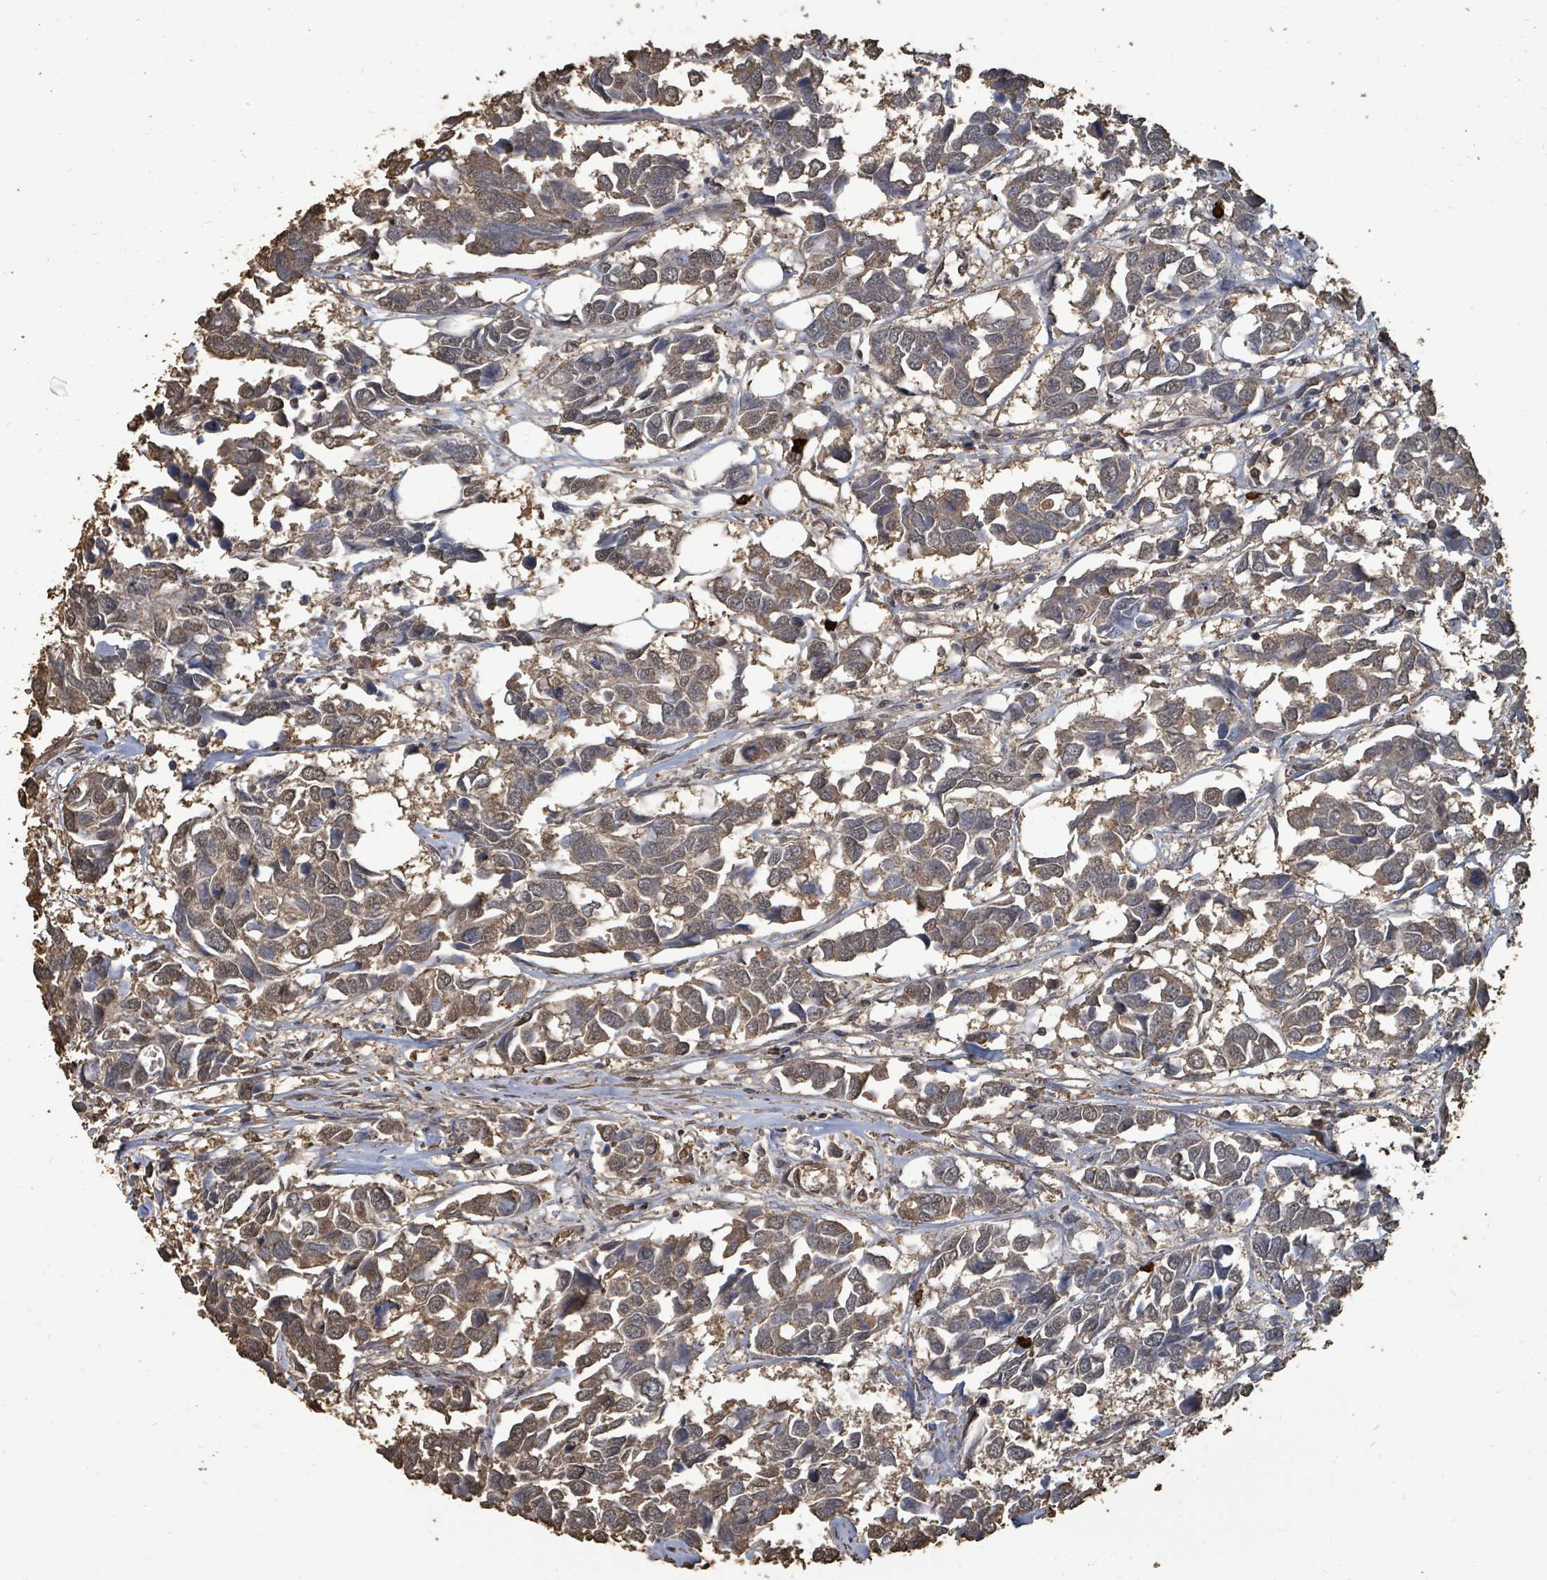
{"staining": {"intensity": "moderate", "quantity": "25%-75%", "location": "cytoplasmic/membranous"}, "tissue": "breast cancer", "cell_type": "Tumor cells", "image_type": "cancer", "snomed": [{"axis": "morphology", "description": "Duct carcinoma"}, {"axis": "topography", "description": "Breast"}], "caption": "A photomicrograph of human breast infiltrating ductal carcinoma stained for a protein displays moderate cytoplasmic/membranous brown staining in tumor cells.", "gene": "C6orf52", "patient": {"sex": "female", "age": 83}}